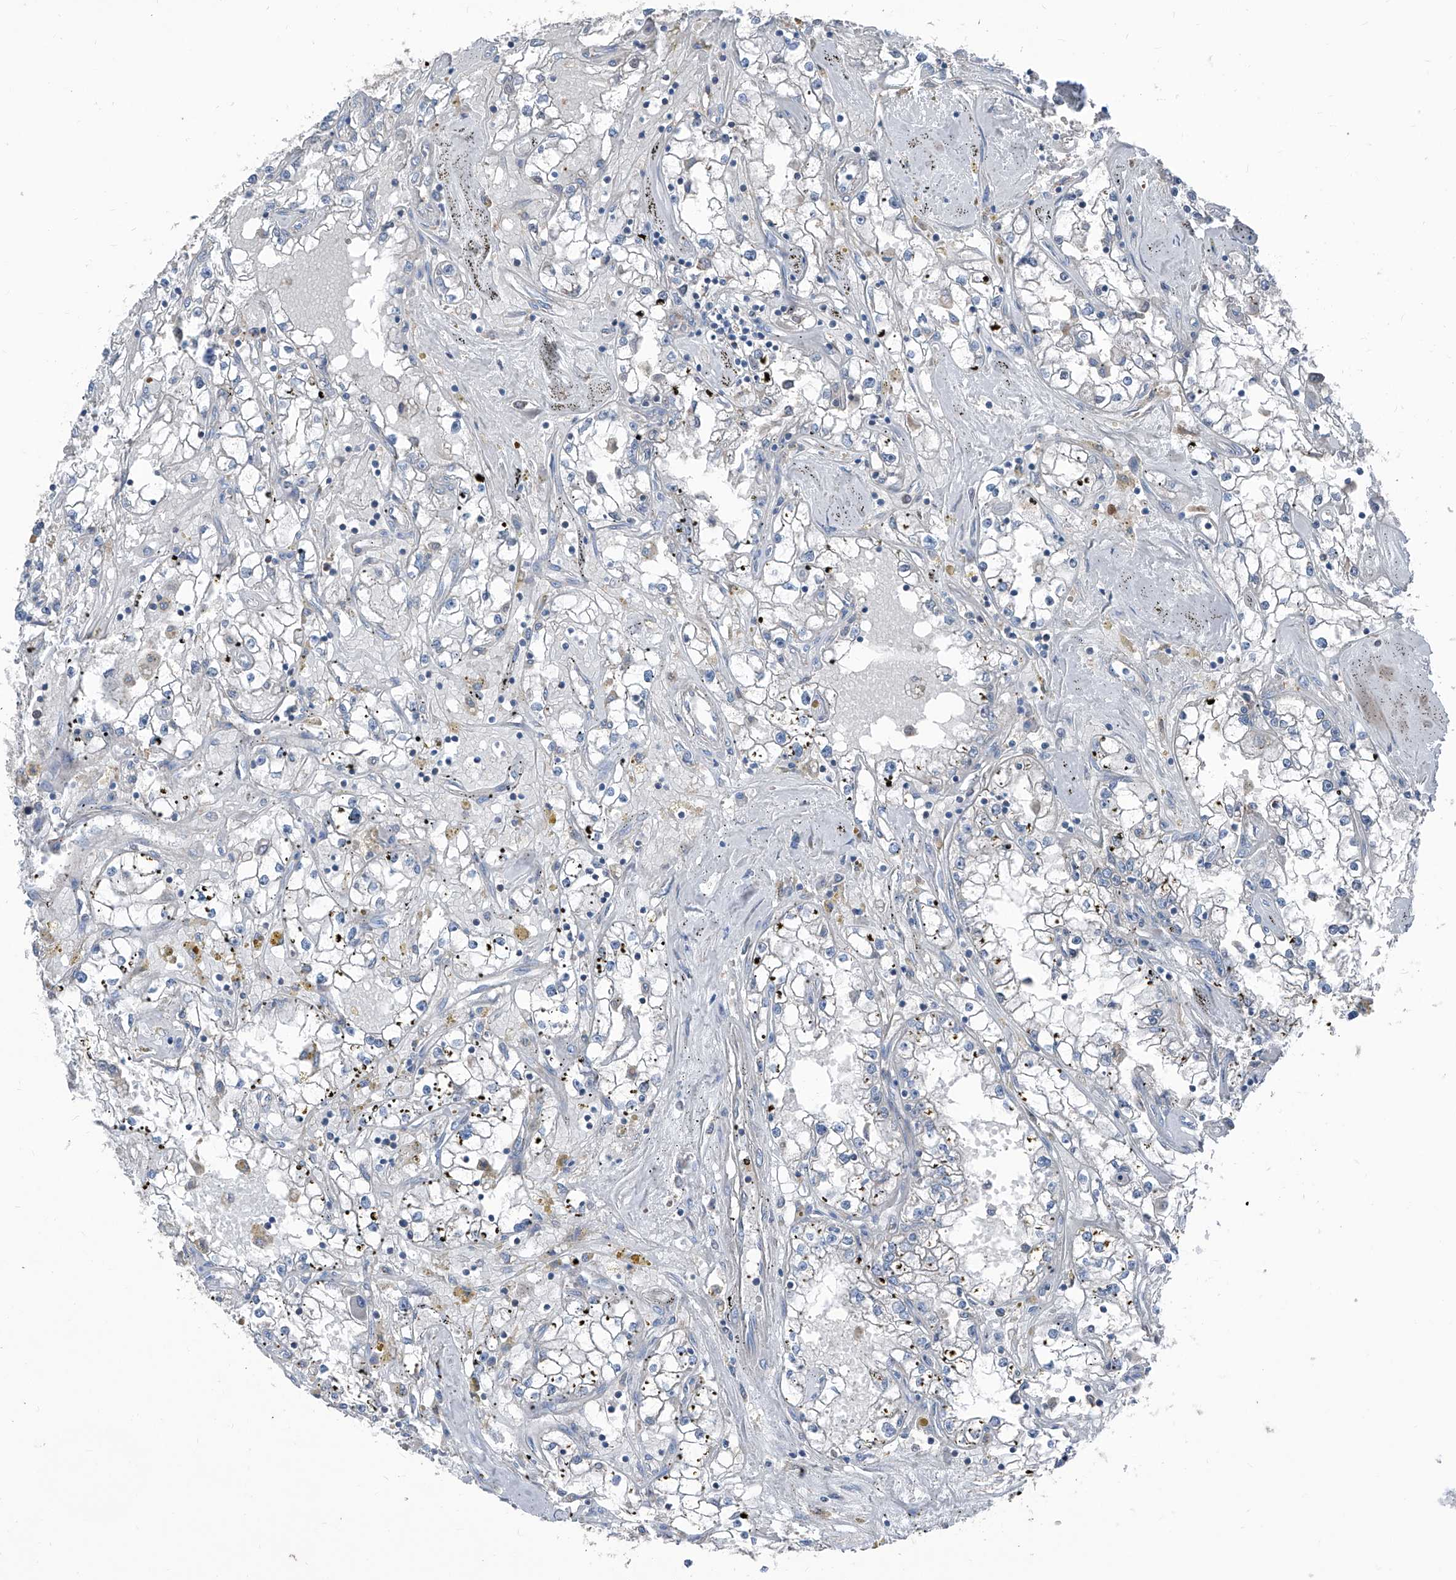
{"staining": {"intensity": "negative", "quantity": "none", "location": "none"}, "tissue": "renal cancer", "cell_type": "Tumor cells", "image_type": "cancer", "snomed": [{"axis": "morphology", "description": "Adenocarcinoma, NOS"}, {"axis": "topography", "description": "Kidney"}], "caption": "IHC image of neoplastic tissue: human renal adenocarcinoma stained with DAB (3,3'-diaminobenzidine) shows no significant protein staining in tumor cells.", "gene": "GPAT3", "patient": {"sex": "male", "age": 56}}